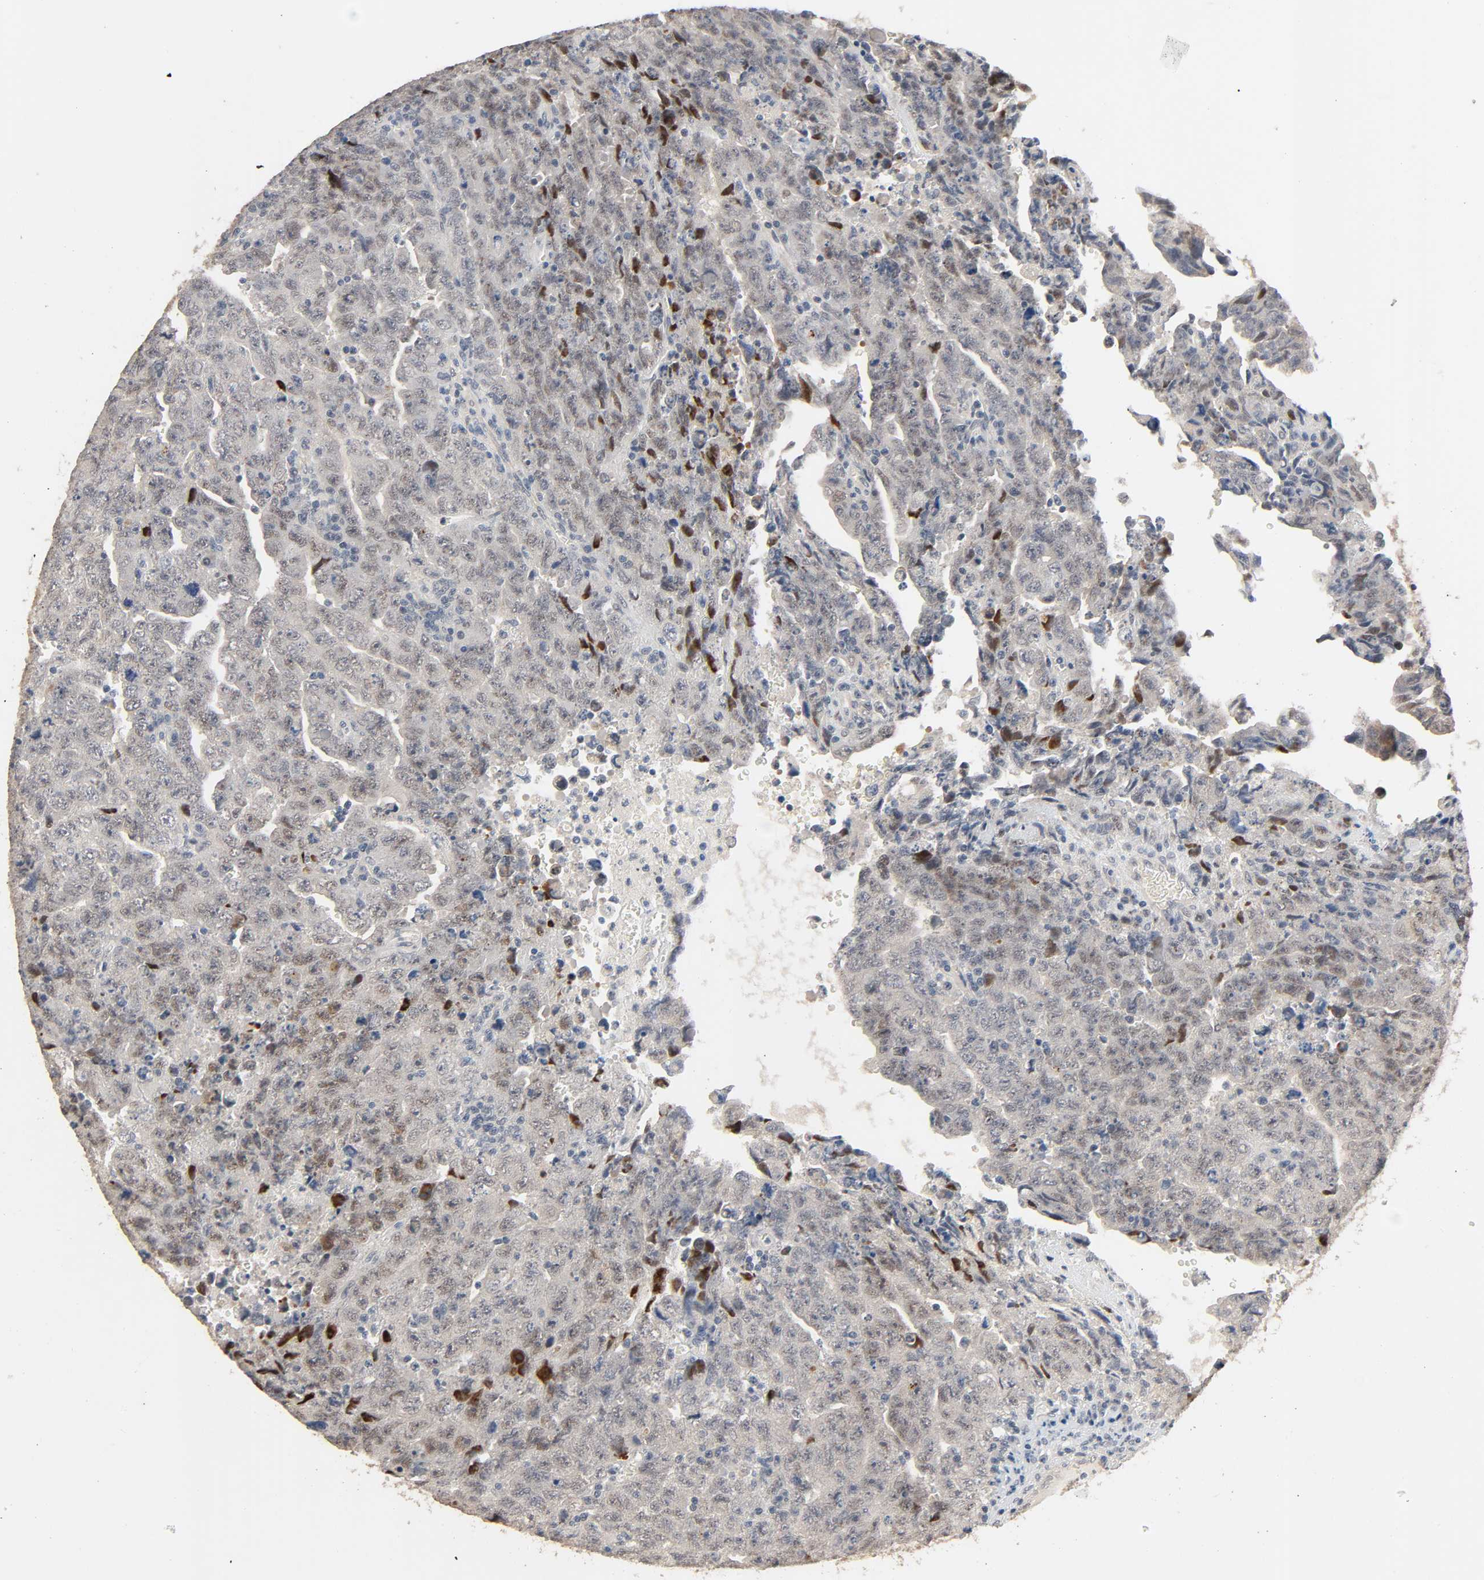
{"staining": {"intensity": "negative", "quantity": "none", "location": "none"}, "tissue": "testis cancer", "cell_type": "Tumor cells", "image_type": "cancer", "snomed": [{"axis": "morphology", "description": "Carcinoma, Embryonal, NOS"}, {"axis": "topography", "description": "Testis"}], "caption": "Immunohistochemistry (IHC) micrograph of neoplastic tissue: testis embryonal carcinoma stained with DAB (3,3'-diaminobenzidine) displays no significant protein expression in tumor cells. The staining is performed using DAB (3,3'-diaminobenzidine) brown chromogen with nuclei counter-stained in using hematoxylin.", "gene": "MAGEA8", "patient": {"sex": "male", "age": 28}}